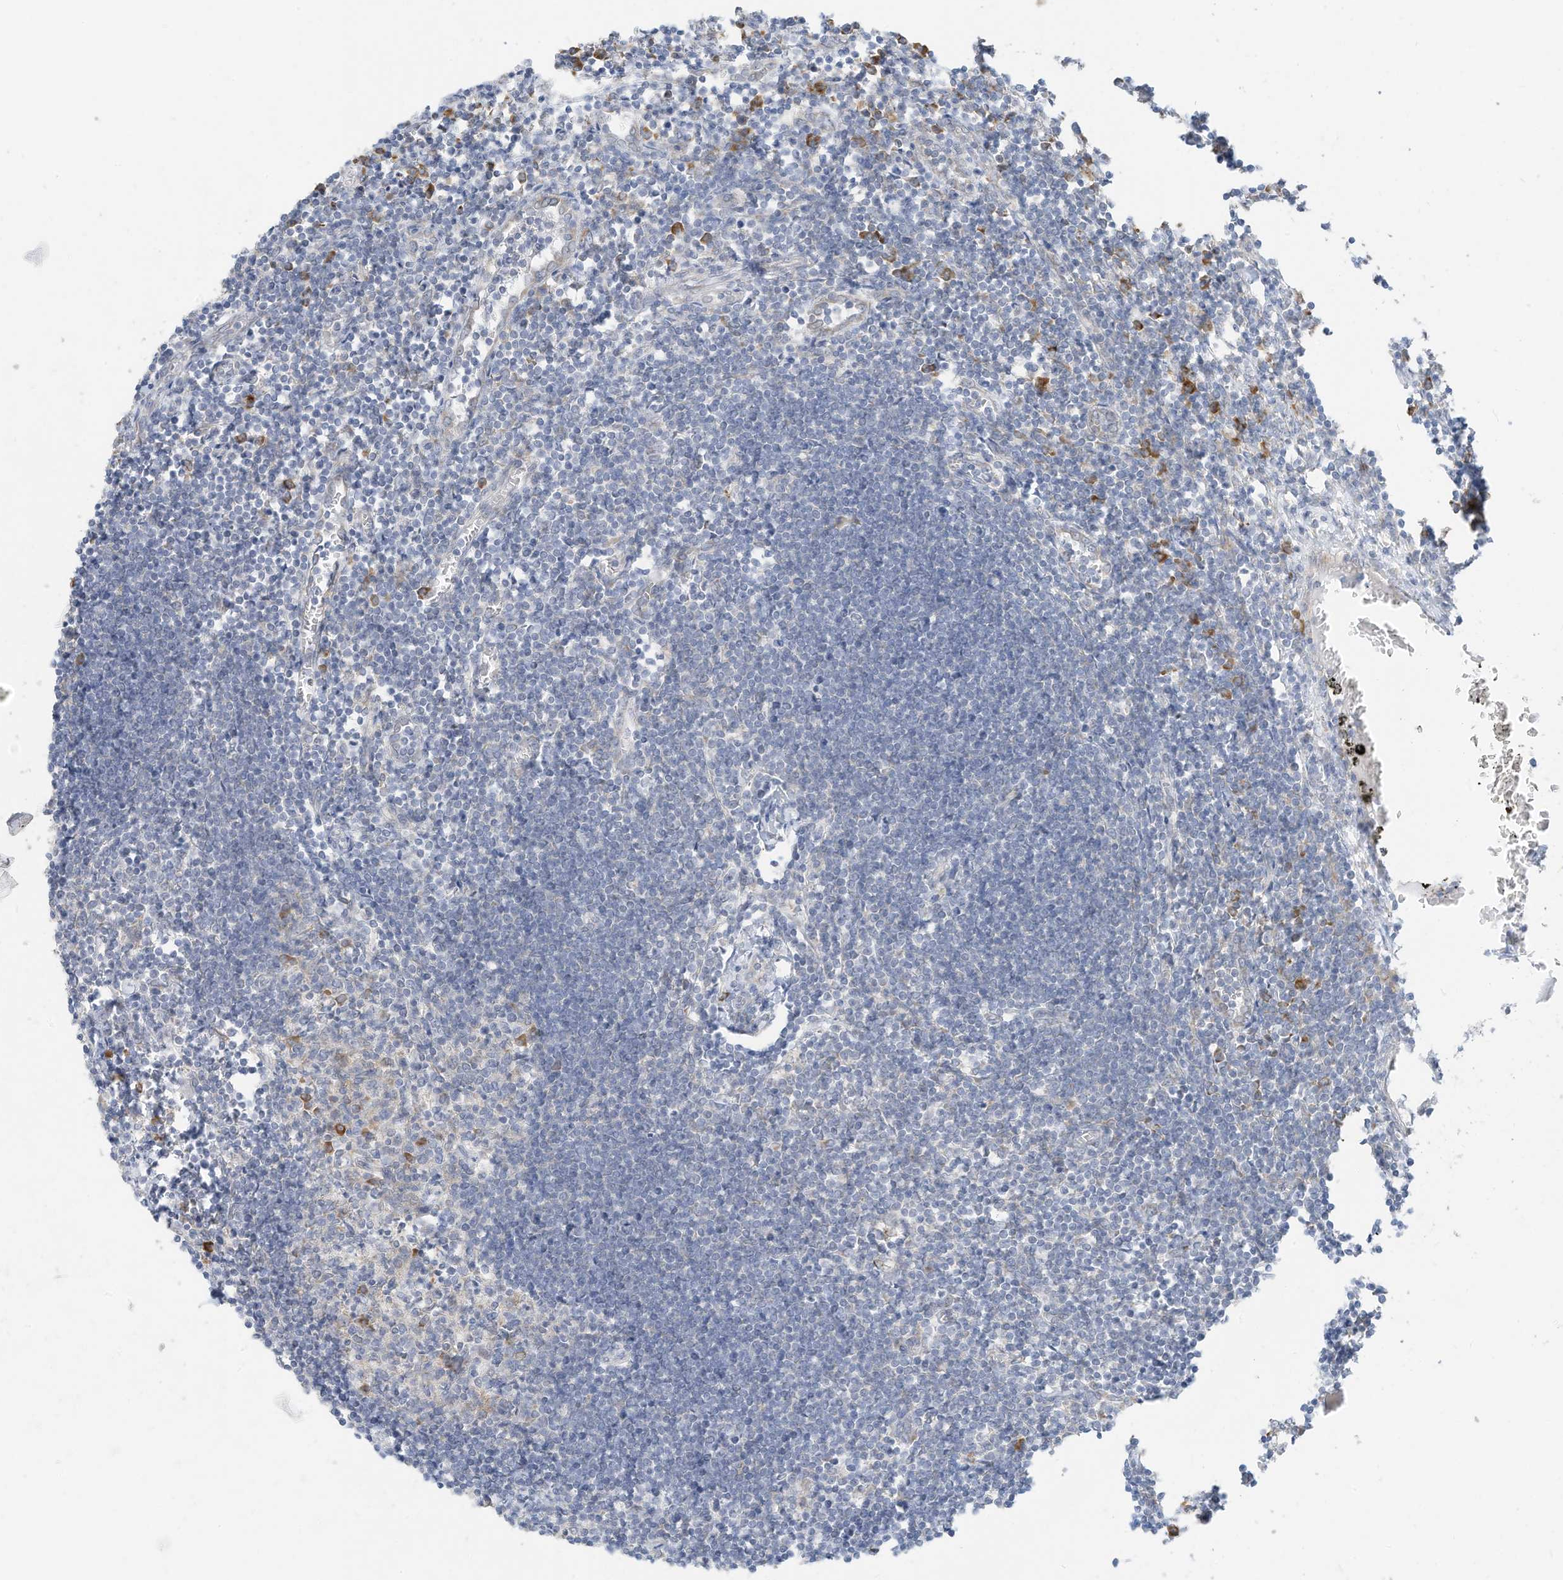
{"staining": {"intensity": "negative", "quantity": "none", "location": "none"}, "tissue": "lymph node", "cell_type": "Germinal center cells", "image_type": "normal", "snomed": [{"axis": "morphology", "description": "Normal tissue, NOS"}, {"axis": "morphology", "description": "Malignant melanoma, Metastatic site"}, {"axis": "topography", "description": "Lymph node"}], "caption": "Immunohistochemical staining of benign human lymph node shows no significant positivity in germinal center cells.", "gene": "STT3A", "patient": {"sex": "male", "age": 41}}